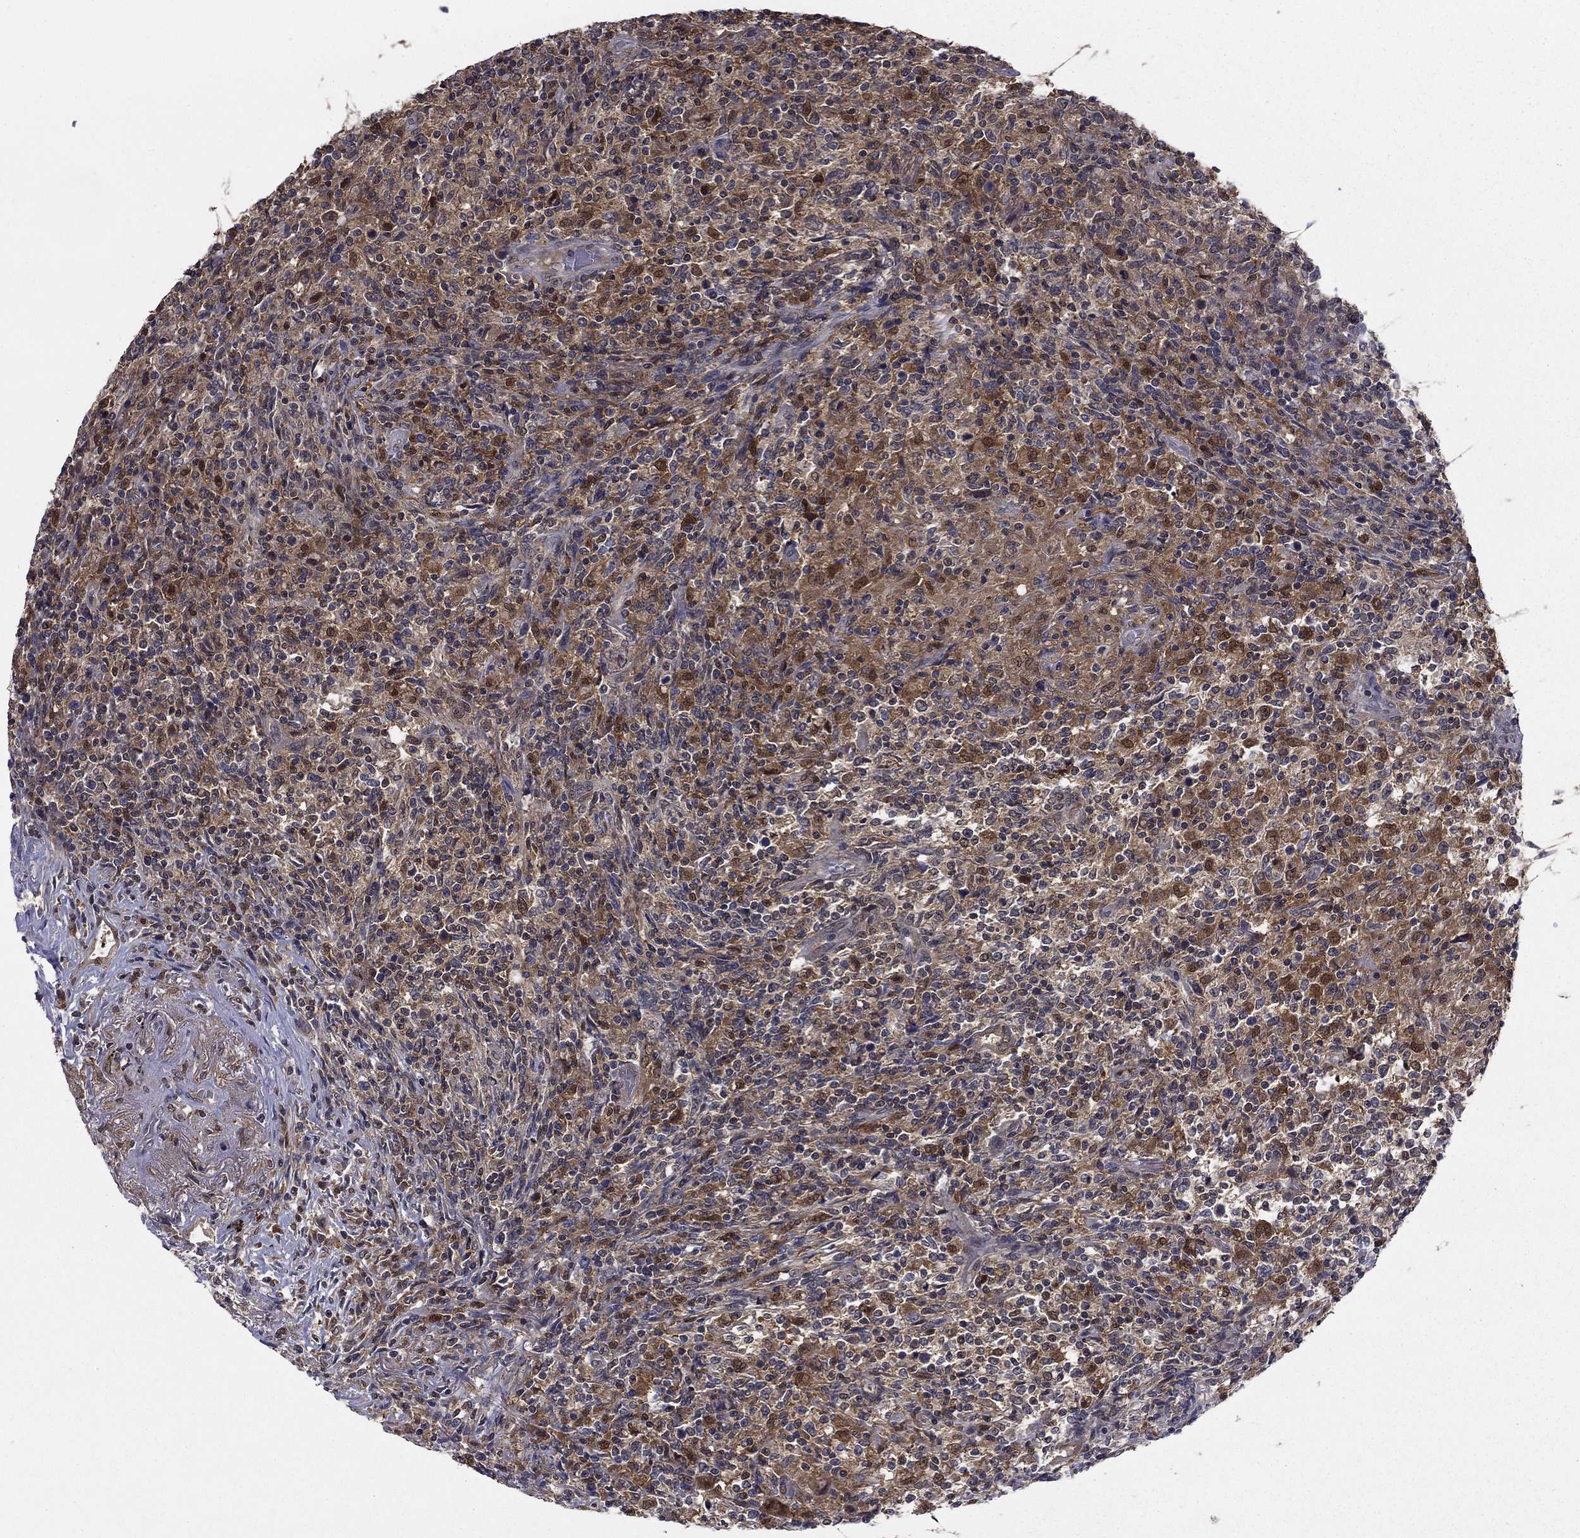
{"staining": {"intensity": "moderate", "quantity": "<25%", "location": "cytoplasmic/membranous"}, "tissue": "lymphoma", "cell_type": "Tumor cells", "image_type": "cancer", "snomed": [{"axis": "morphology", "description": "Malignant lymphoma, non-Hodgkin's type, High grade"}, {"axis": "topography", "description": "Lung"}], "caption": "Protein expression analysis of human high-grade malignant lymphoma, non-Hodgkin's type reveals moderate cytoplasmic/membranous positivity in about <25% of tumor cells.", "gene": "NIT2", "patient": {"sex": "male", "age": 79}}